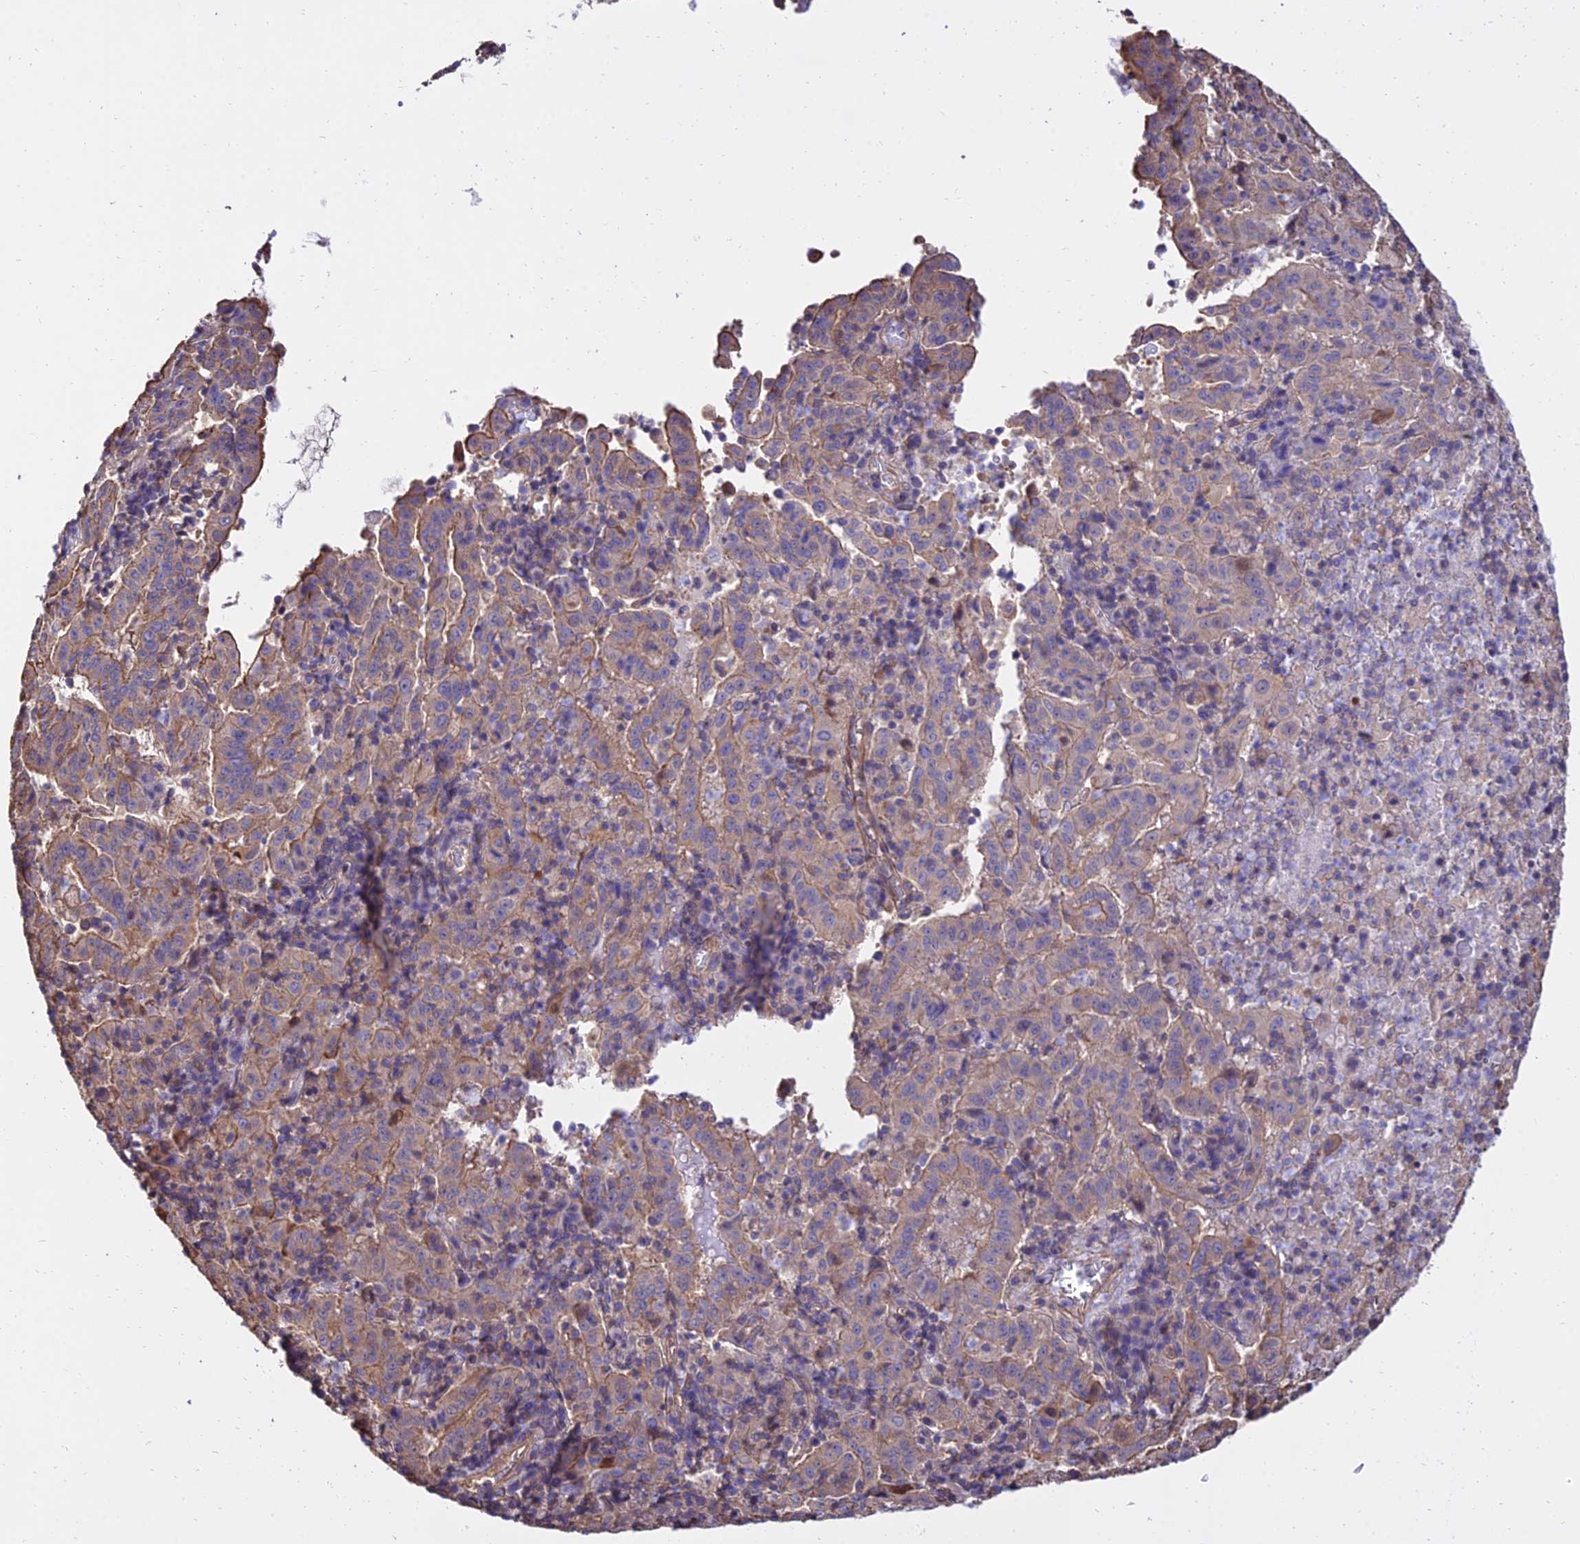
{"staining": {"intensity": "weak", "quantity": "25%-75%", "location": "cytoplasmic/membranous"}, "tissue": "pancreatic cancer", "cell_type": "Tumor cells", "image_type": "cancer", "snomed": [{"axis": "morphology", "description": "Adenocarcinoma, NOS"}, {"axis": "topography", "description": "Pancreas"}], "caption": "Pancreatic cancer tissue exhibits weak cytoplasmic/membranous positivity in approximately 25%-75% of tumor cells", "gene": "CALM2", "patient": {"sex": "male", "age": 63}}